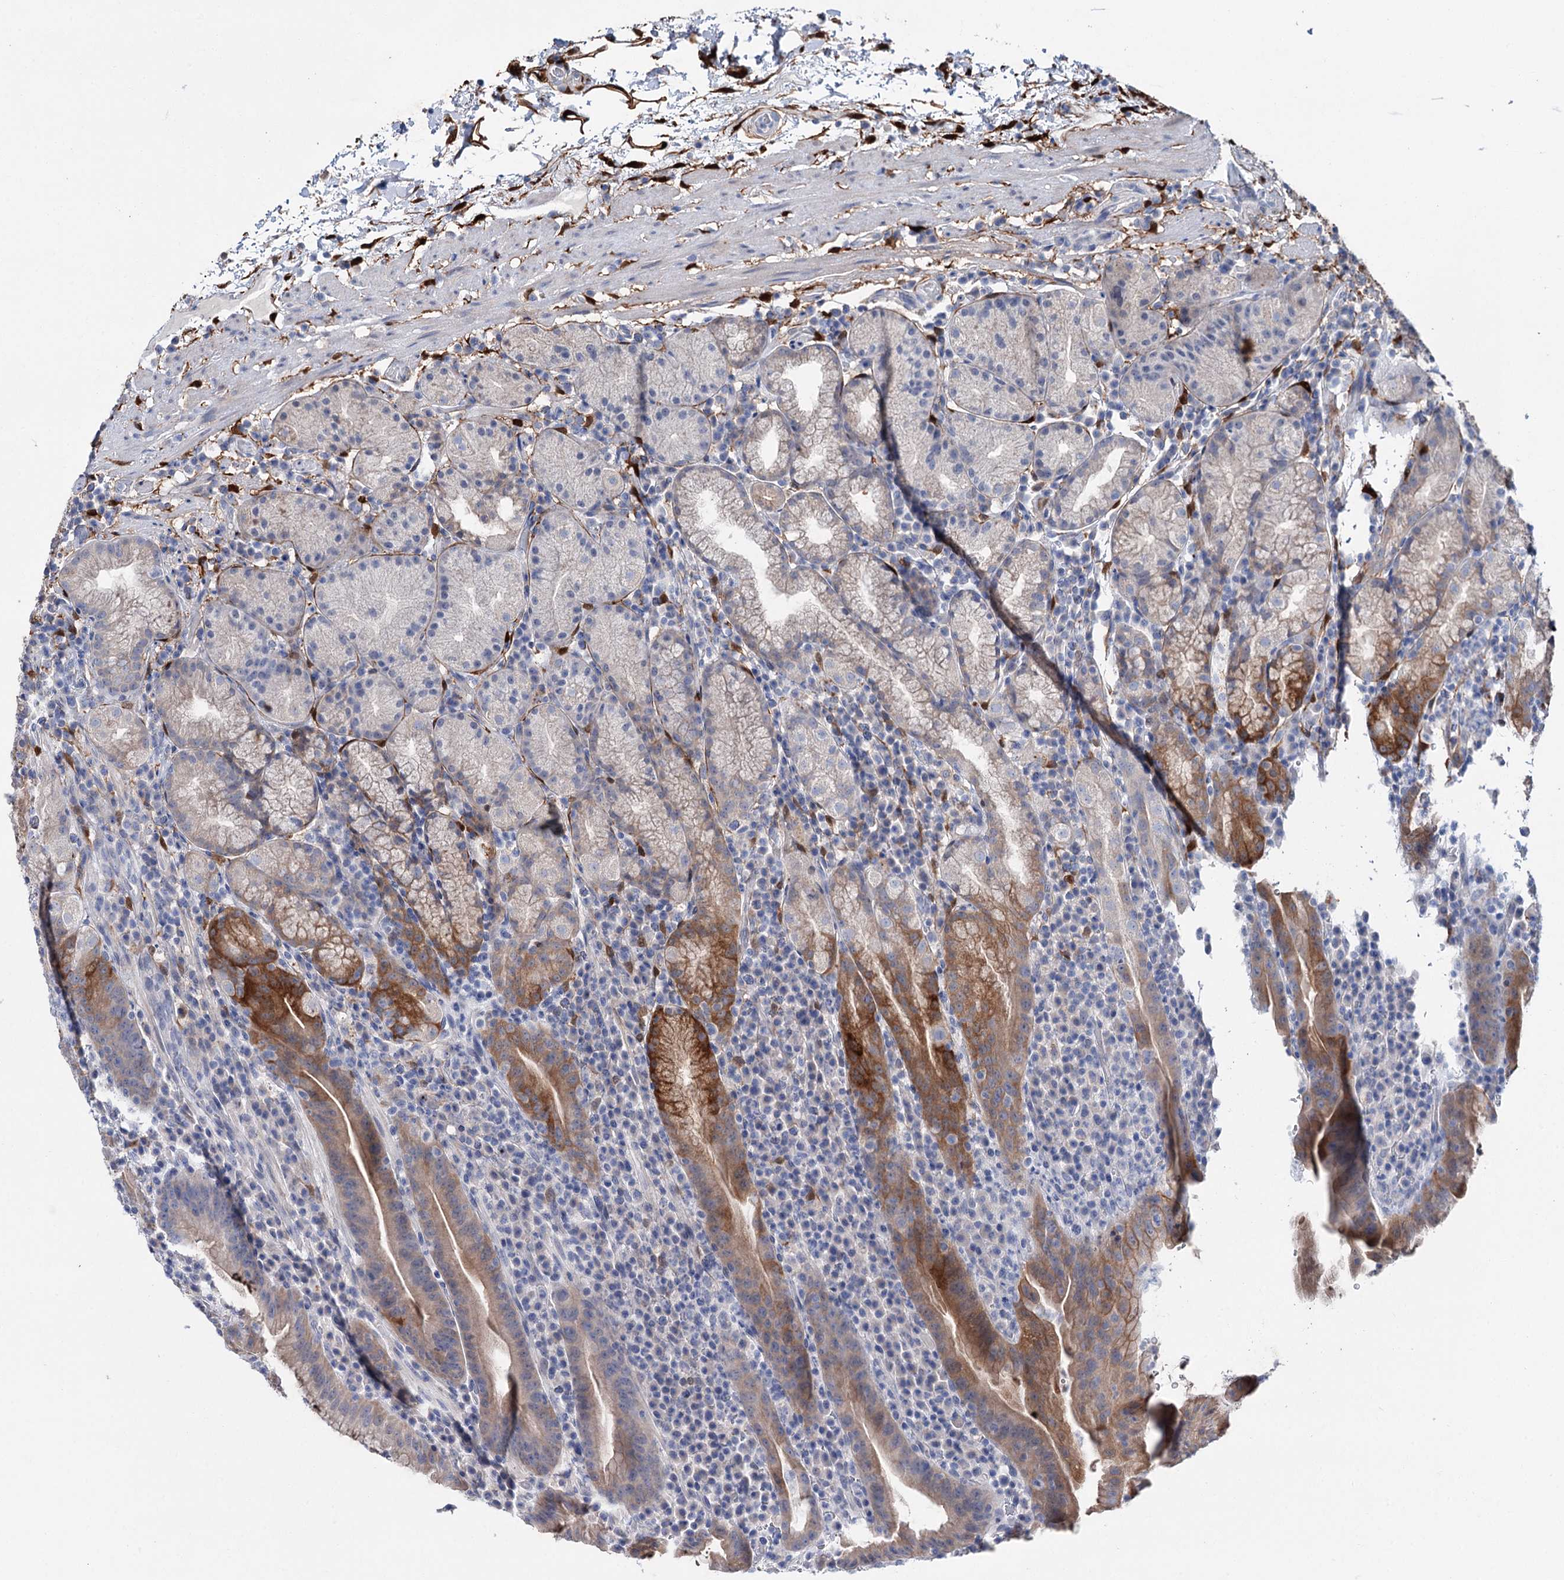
{"staining": {"intensity": "moderate", "quantity": "25%-75%", "location": "cytoplasmic/membranous"}, "tissue": "stomach", "cell_type": "Glandular cells", "image_type": "normal", "snomed": [{"axis": "morphology", "description": "Normal tissue, NOS"}, {"axis": "morphology", "description": "Inflammation, NOS"}, {"axis": "topography", "description": "Stomach"}], "caption": "Immunohistochemistry of unremarkable stomach displays medium levels of moderate cytoplasmic/membranous positivity in approximately 25%-75% of glandular cells. Ihc stains the protein in brown and the nuclei are stained blue.", "gene": "LYZL4", "patient": {"sex": "male", "age": 79}}